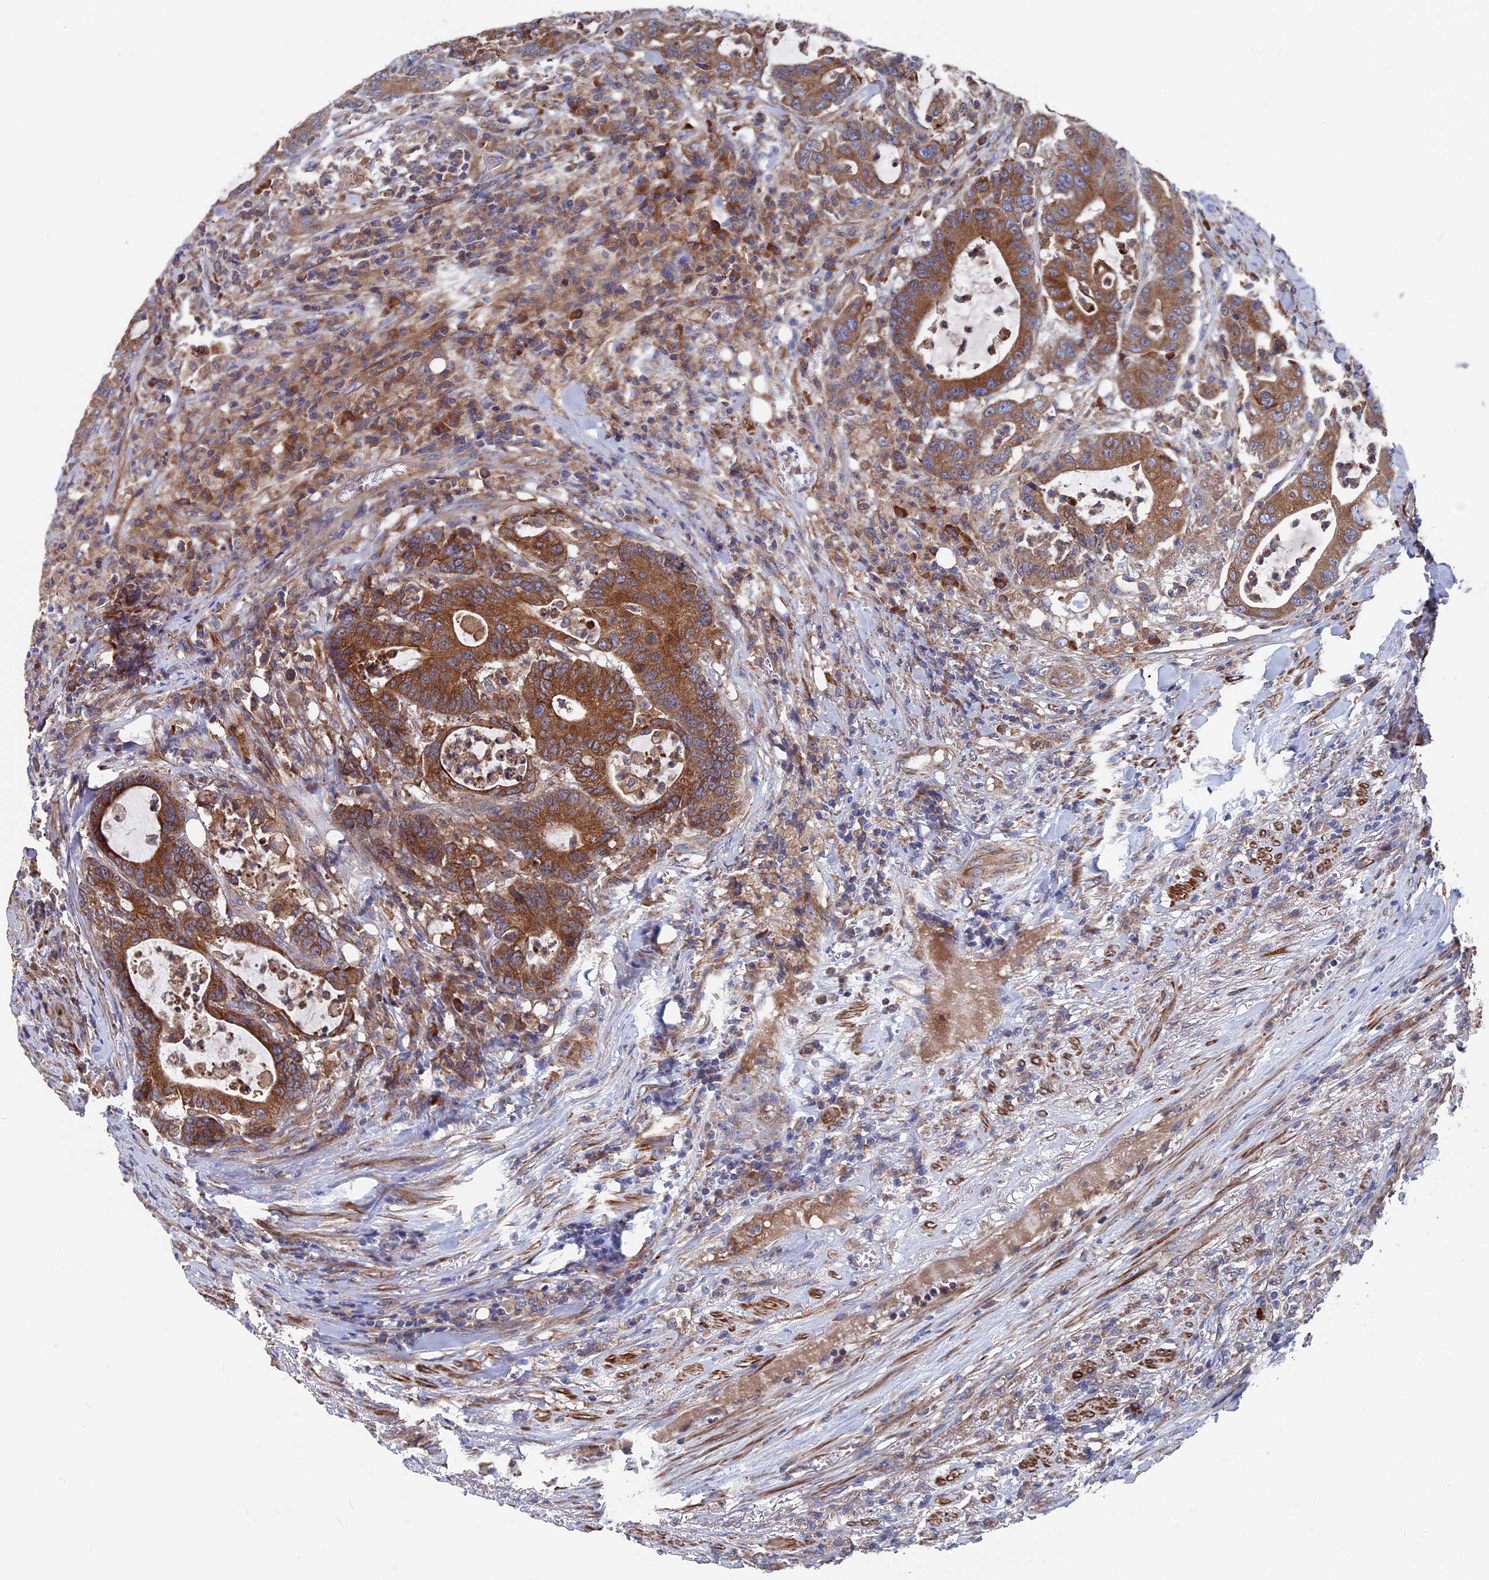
{"staining": {"intensity": "moderate", "quantity": ">75%", "location": "cytoplasmic/membranous"}, "tissue": "colorectal cancer", "cell_type": "Tumor cells", "image_type": "cancer", "snomed": [{"axis": "morphology", "description": "Adenocarcinoma, NOS"}, {"axis": "topography", "description": "Colon"}], "caption": "Protein staining reveals moderate cytoplasmic/membranous staining in approximately >75% of tumor cells in colorectal cancer. (Stains: DAB (3,3'-diaminobenzidine) in brown, nuclei in blue, Microscopy: brightfield microscopy at high magnification).", "gene": "DNAJC3", "patient": {"sex": "female", "age": 84}}